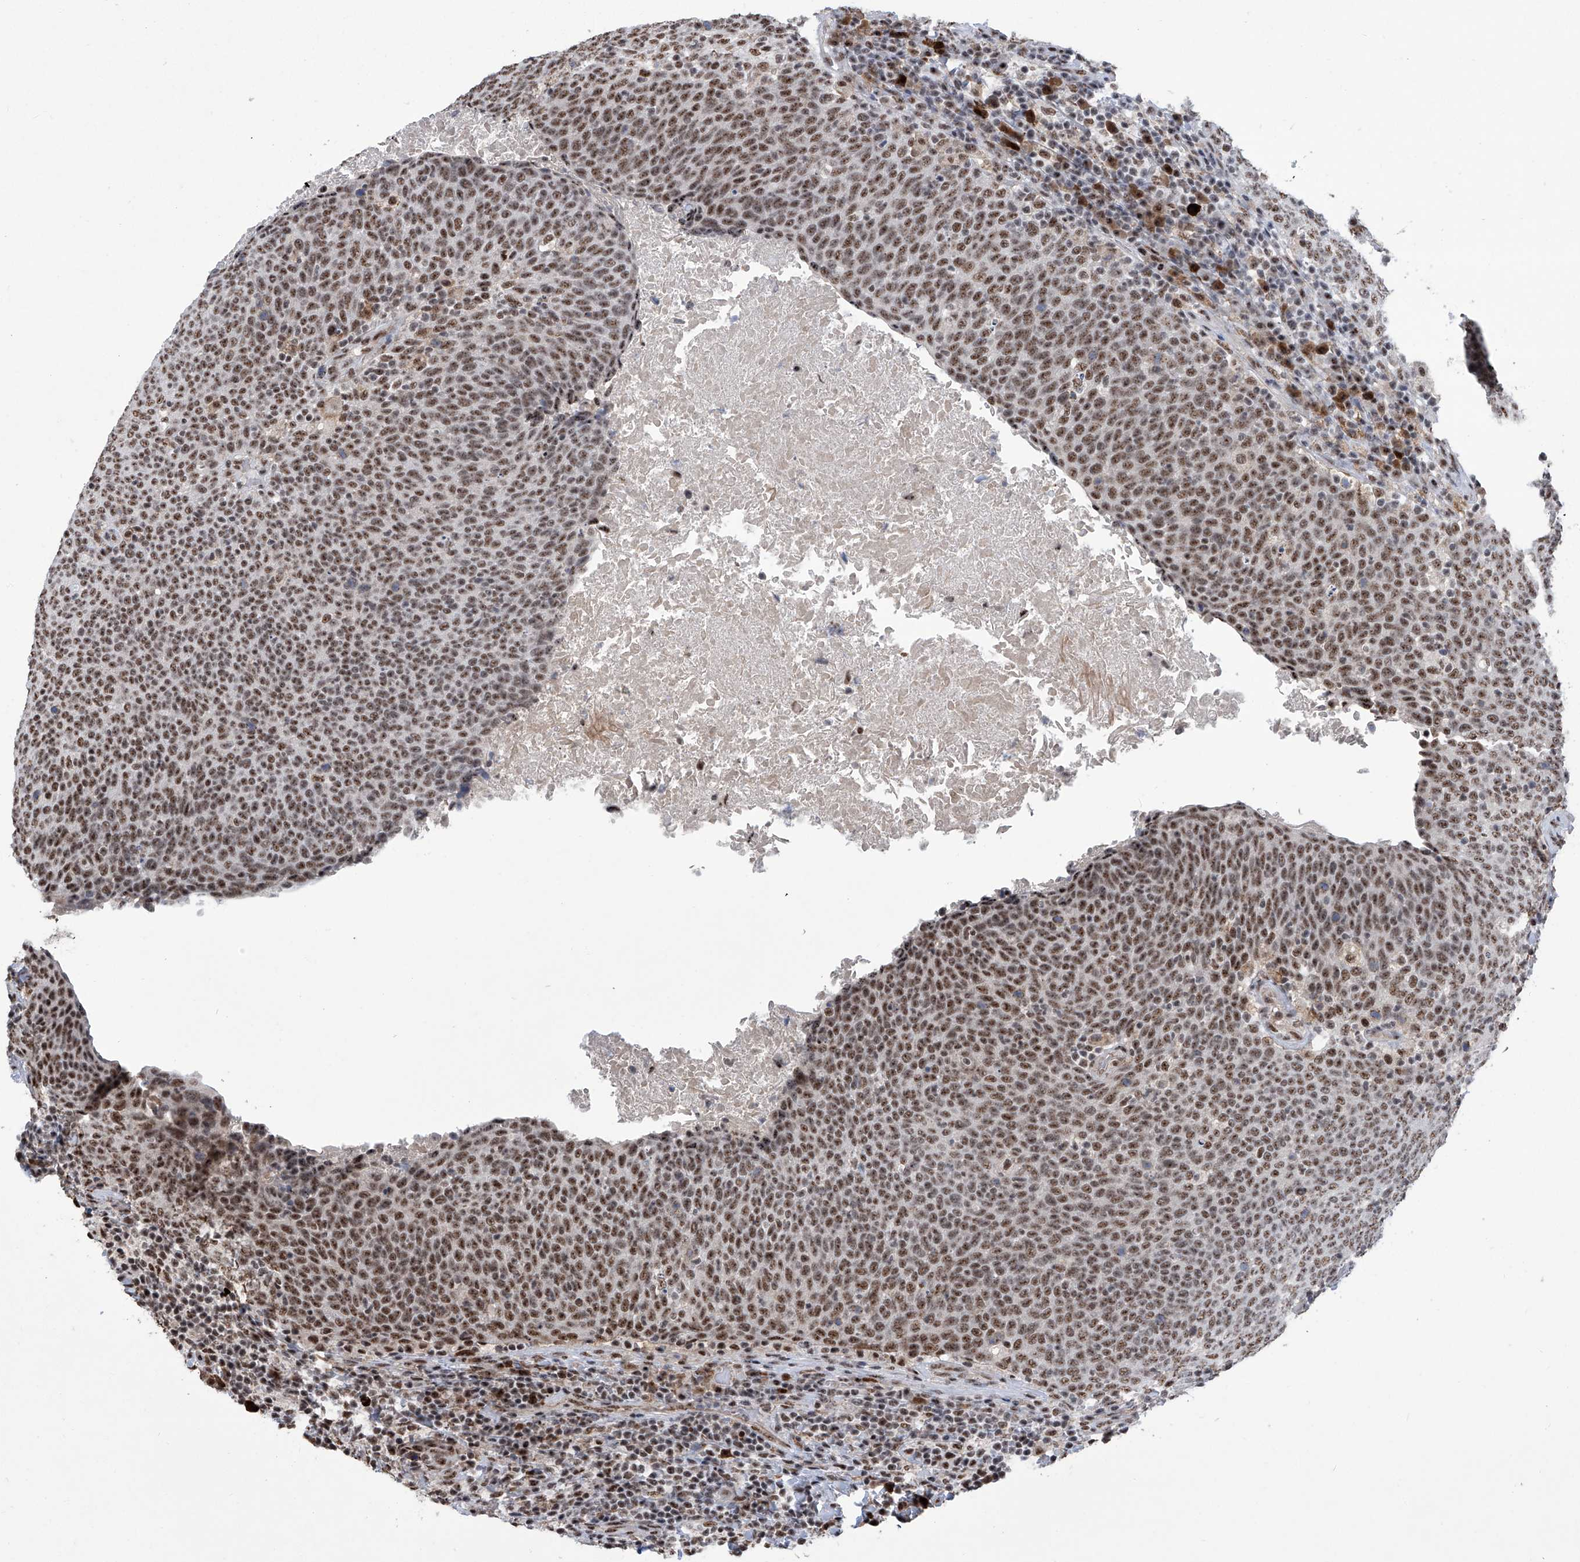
{"staining": {"intensity": "moderate", "quantity": ">75%", "location": "nuclear"}, "tissue": "head and neck cancer", "cell_type": "Tumor cells", "image_type": "cancer", "snomed": [{"axis": "morphology", "description": "Squamous cell carcinoma, NOS"}, {"axis": "morphology", "description": "Squamous cell carcinoma, metastatic, NOS"}, {"axis": "topography", "description": "Lymph node"}, {"axis": "topography", "description": "Head-Neck"}], "caption": "IHC (DAB (3,3'-diaminobenzidine)) staining of head and neck cancer reveals moderate nuclear protein staining in about >75% of tumor cells.", "gene": "FBXL4", "patient": {"sex": "male", "age": 62}}